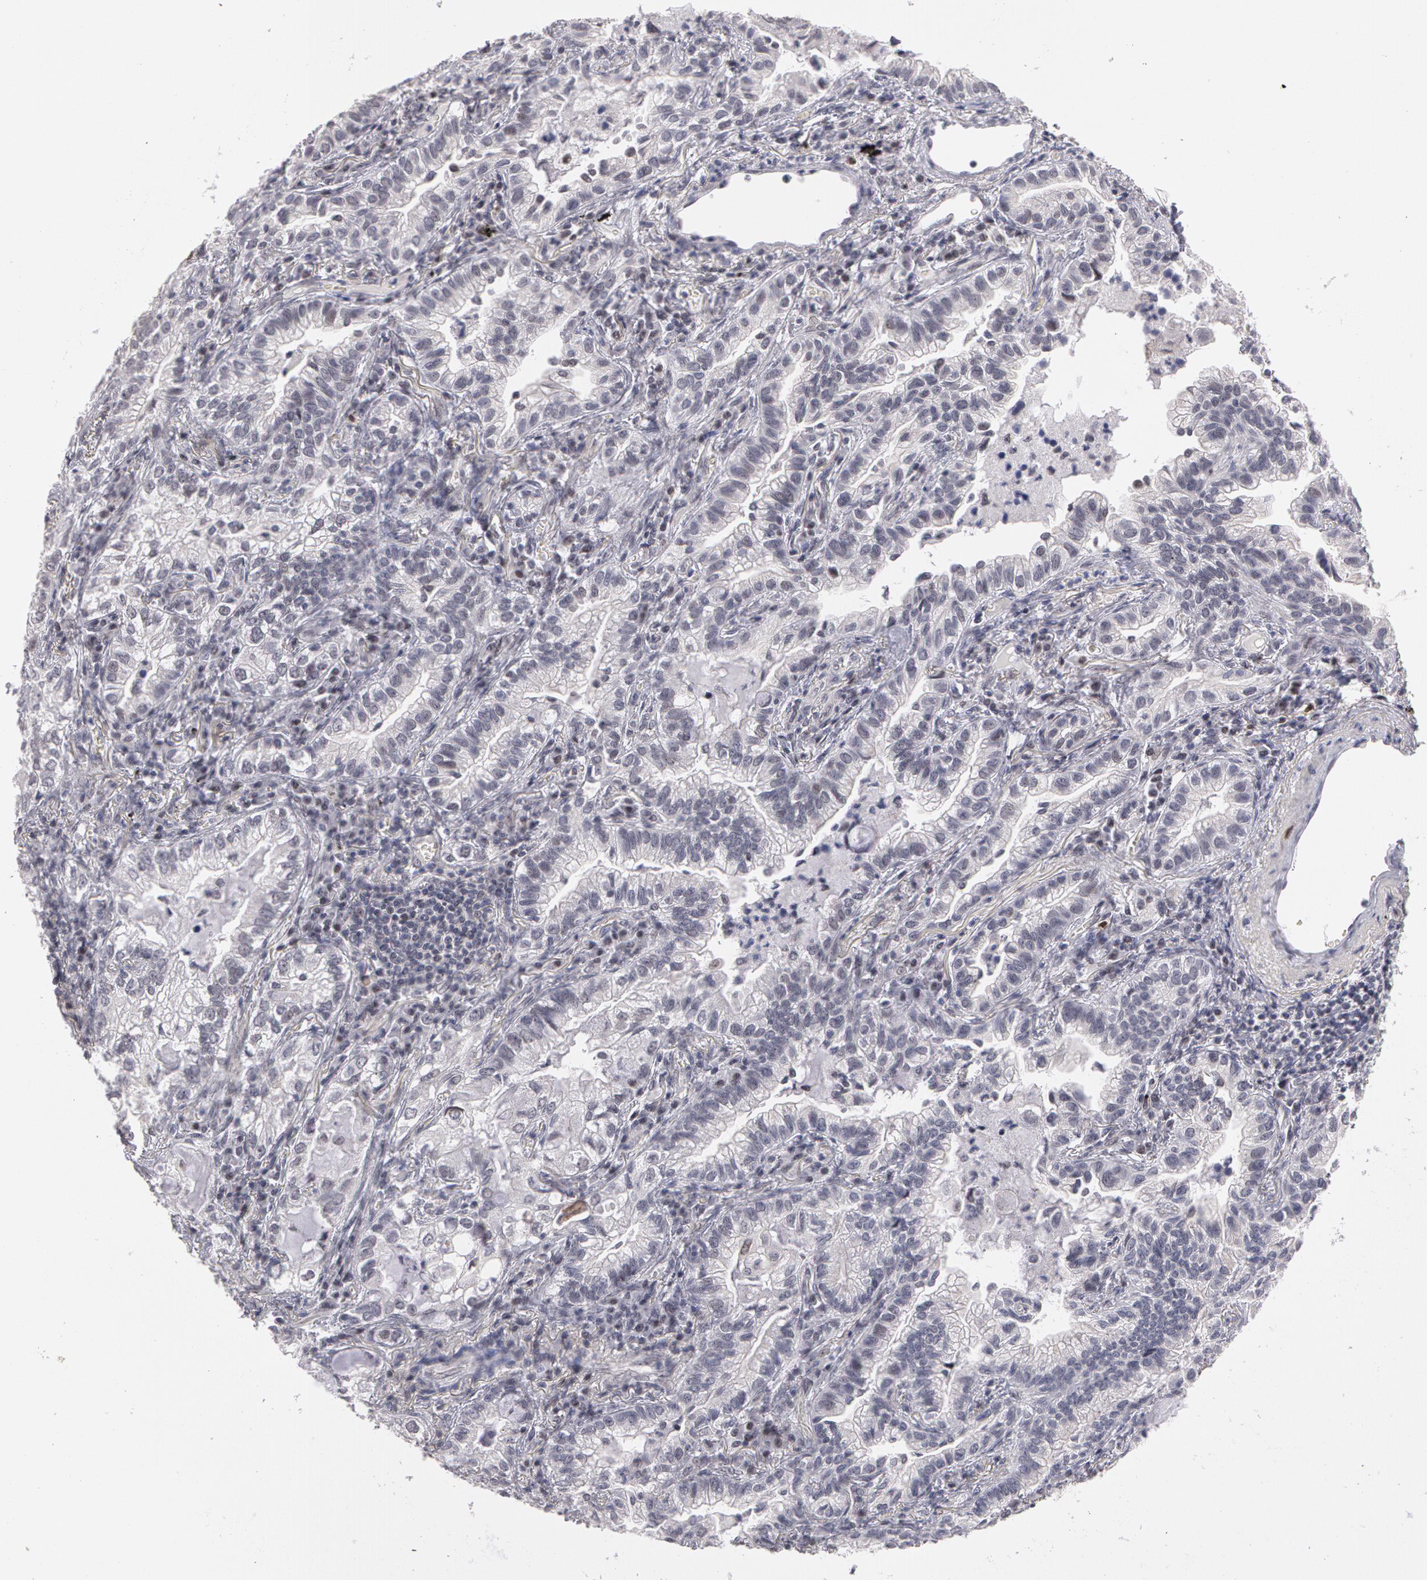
{"staining": {"intensity": "negative", "quantity": "none", "location": "none"}, "tissue": "lung cancer", "cell_type": "Tumor cells", "image_type": "cancer", "snomed": [{"axis": "morphology", "description": "Adenocarcinoma, NOS"}, {"axis": "topography", "description": "Lung"}], "caption": "Immunohistochemistry (IHC) image of human lung adenocarcinoma stained for a protein (brown), which reveals no expression in tumor cells.", "gene": "PRICKLE1", "patient": {"sex": "female", "age": 50}}